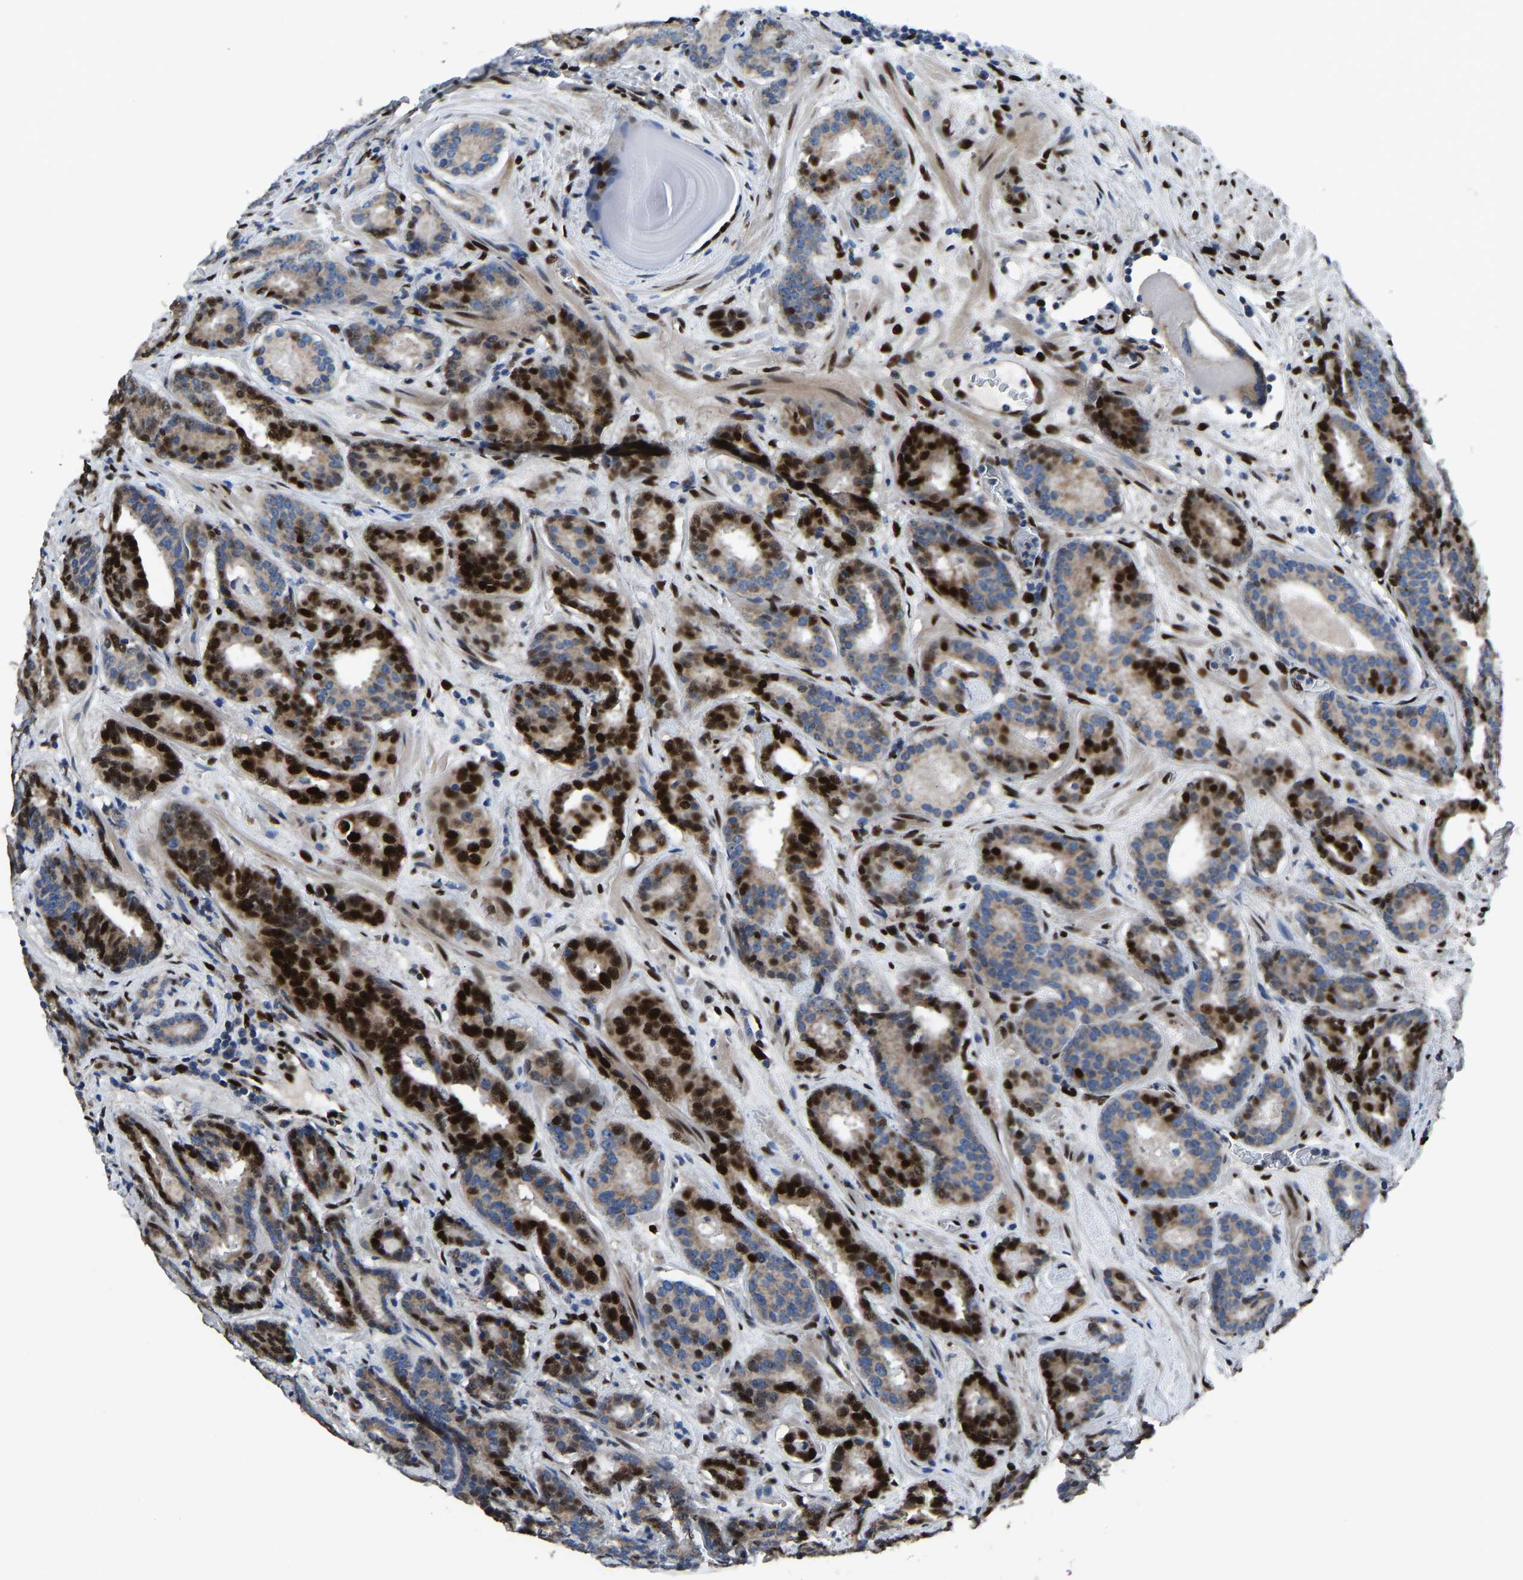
{"staining": {"intensity": "strong", "quantity": "25%-75%", "location": "nuclear"}, "tissue": "prostate cancer", "cell_type": "Tumor cells", "image_type": "cancer", "snomed": [{"axis": "morphology", "description": "Adenocarcinoma, Low grade"}, {"axis": "topography", "description": "Prostate"}], "caption": "The micrograph displays a brown stain indicating the presence of a protein in the nuclear of tumor cells in adenocarcinoma (low-grade) (prostate). (Stains: DAB in brown, nuclei in blue, Microscopy: brightfield microscopy at high magnification).", "gene": "EGR1", "patient": {"sex": "male", "age": 69}}